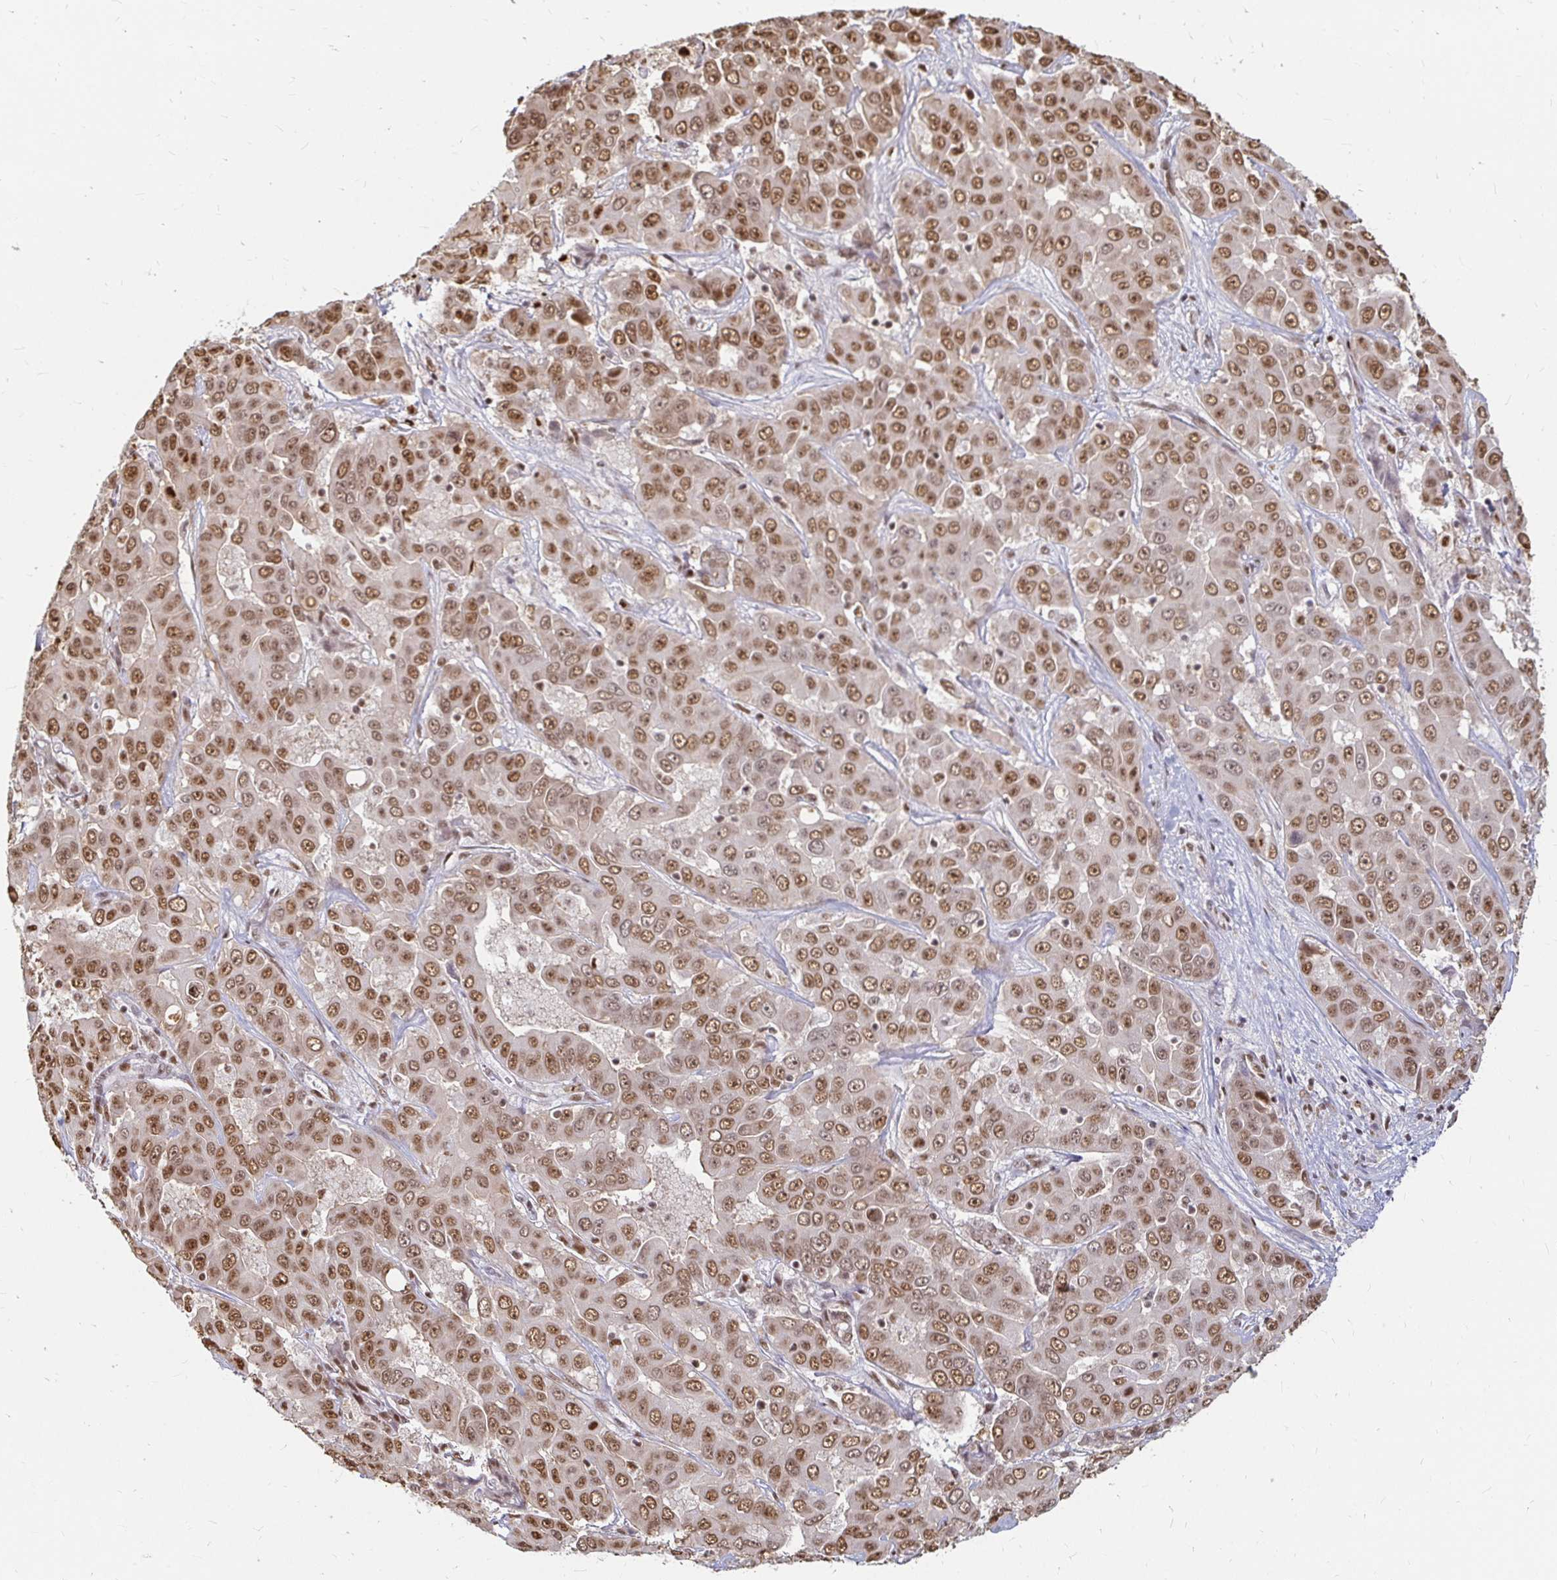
{"staining": {"intensity": "moderate", "quantity": ">75%", "location": "nuclear"}, "tissue": "liver cancer", "cell_type": "Tumor cells", "image_type": "cancer", "snomed": [{"axis": "morphology", "description": "Cholangiocarcinoma"}, {"axis": "topography", "description": "Liver"}], "caption": "Brown immunohistochemical staining in human liver cancer (cholangiocarcinoma) shows moderate nuclear expression in about >75% of tumor cells. (DAB (3,3'-diaminobenzidine) IHC with brightfield microscopy, high magnification).", "gene": "HNRNPU", "patient": {"sex": "female", "age": 52}}